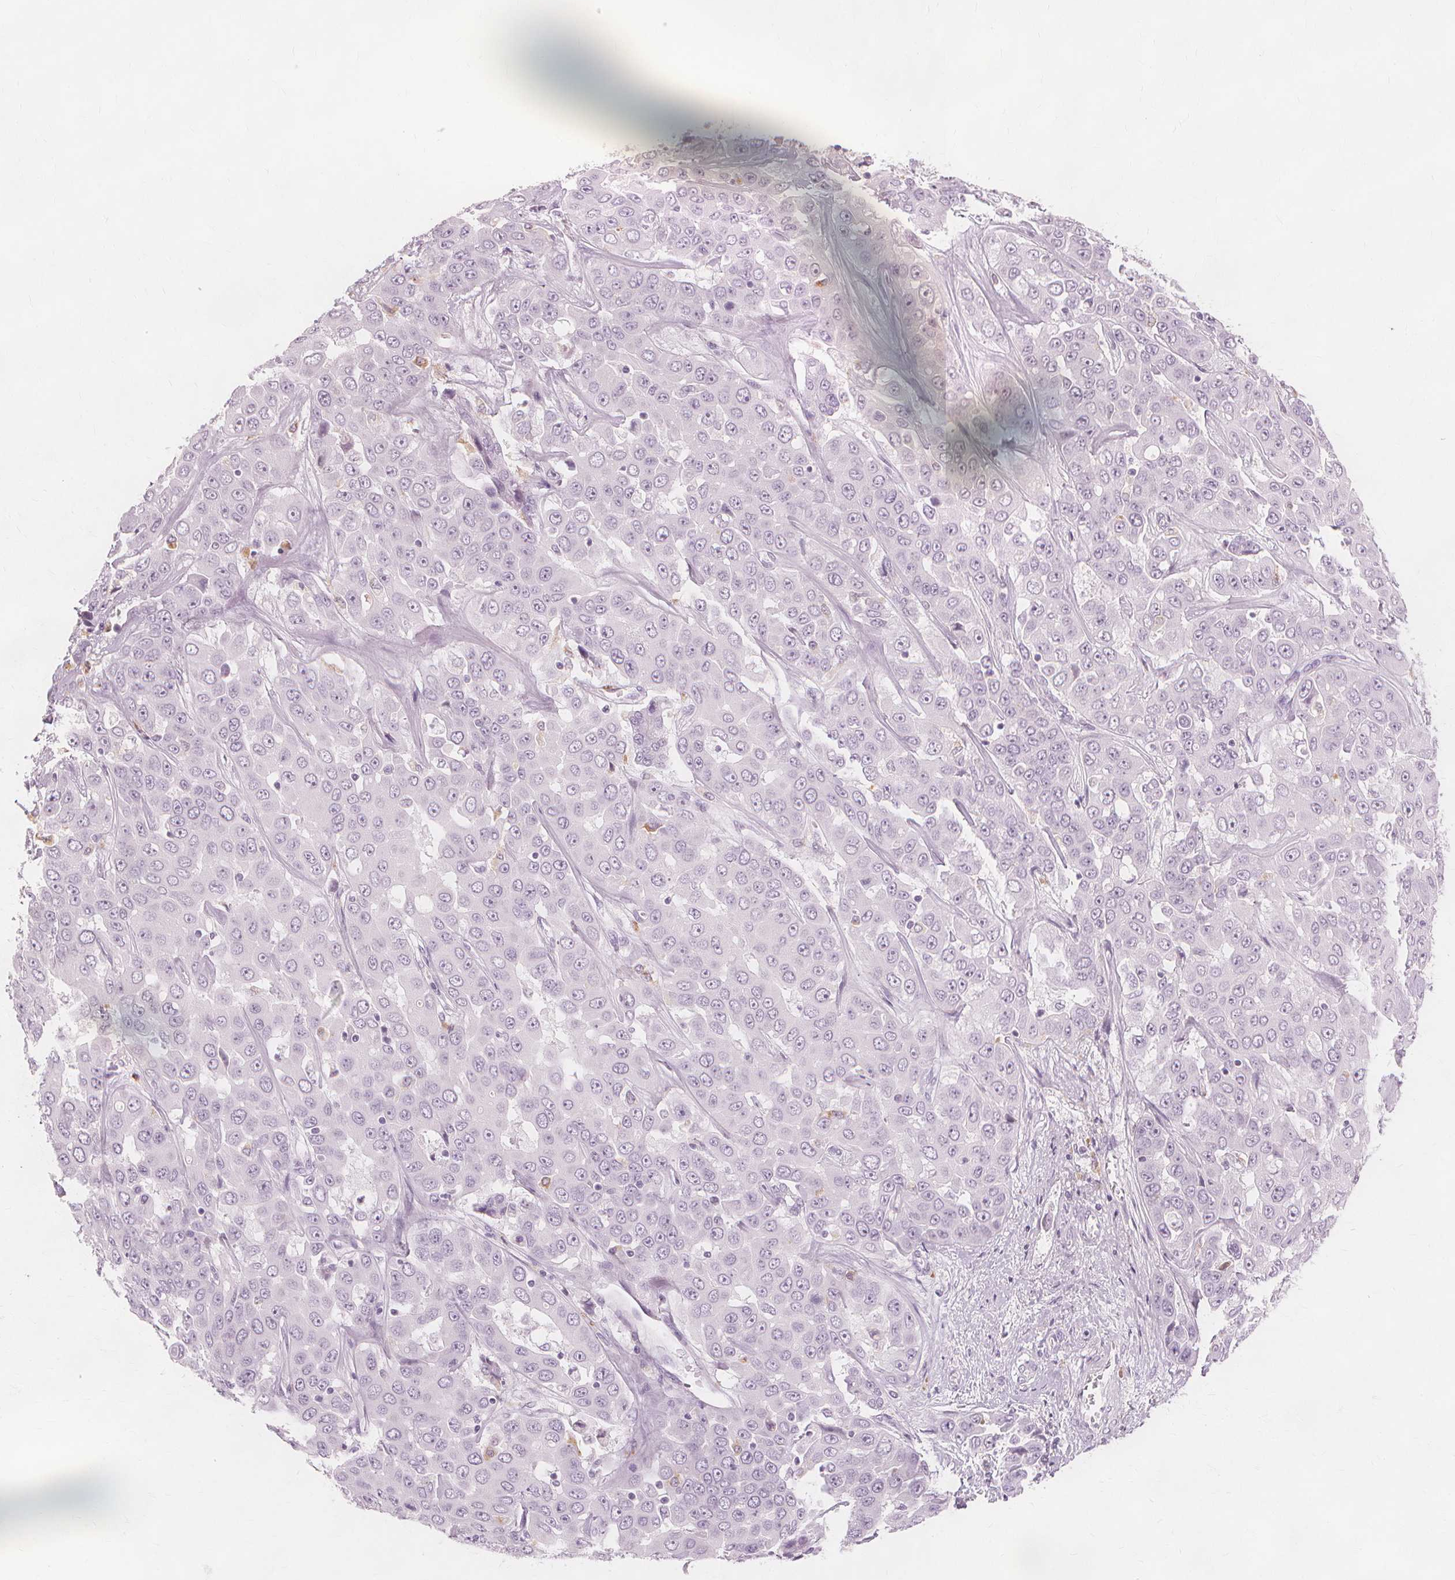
{"staining": {"intensity": "negative", "quantity": "none", "location": "none"}, "tissue": "liver cancer", "cell_type": "Tumor cells", "image_type": "cancer", "snomed": [{"axis": "morphology", "description": "Cholangiocarcinoma"}, {"axis": "topography", "description": "Liver"}], "caption": "The IHC micrograph has no significant expression in tumor cells of liver cholangiocarcinoma tissue. The staining is performed using DAB brown chromogen with nuclei counter-stained in using hematoxylin.", "gene": "TFF1", "patient": {"sex": "female", "age": 52}}